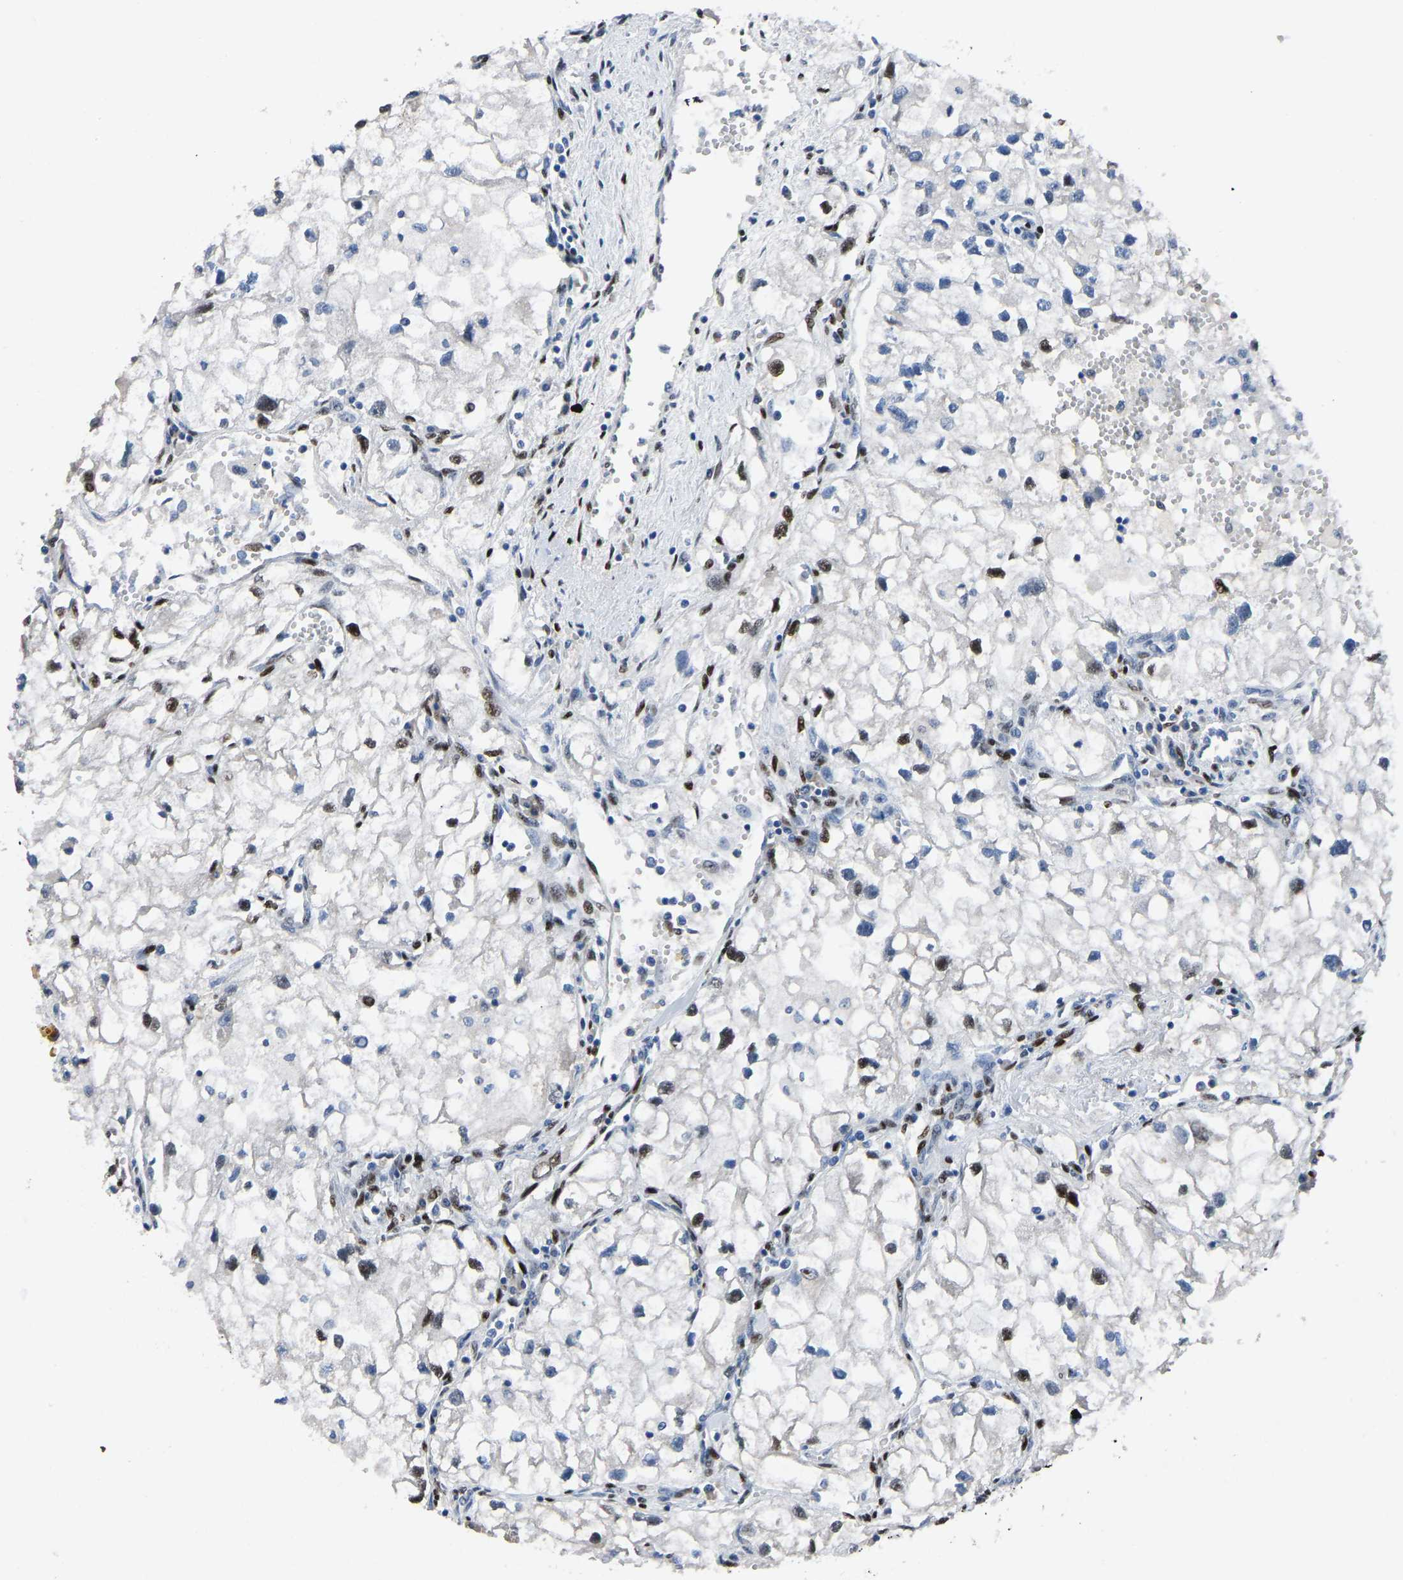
{"staining": {"intensity": "moderate", "quantity": "<25%", "location": "nuclear"}, "tissue": "renal cancer", "cell_type": "Tumor cells", "image_type": "cancer", "snomed": [{"axis": "morphology", "description": "Adenocarcinoma, NOS"}, {"axis": "topography", "description": "Kidney"}], "caption": "High-magnification brightfield microscopy of renal cancer (adenocarcinoma) stained with DAB (brown) and counterstained with hematoxylin (blue). tumor cells exhibit moderate nuclear expression is identified in about<25% of cells.", "gene": "EGR1", "patient": {"sex": "female", "age": 70}}